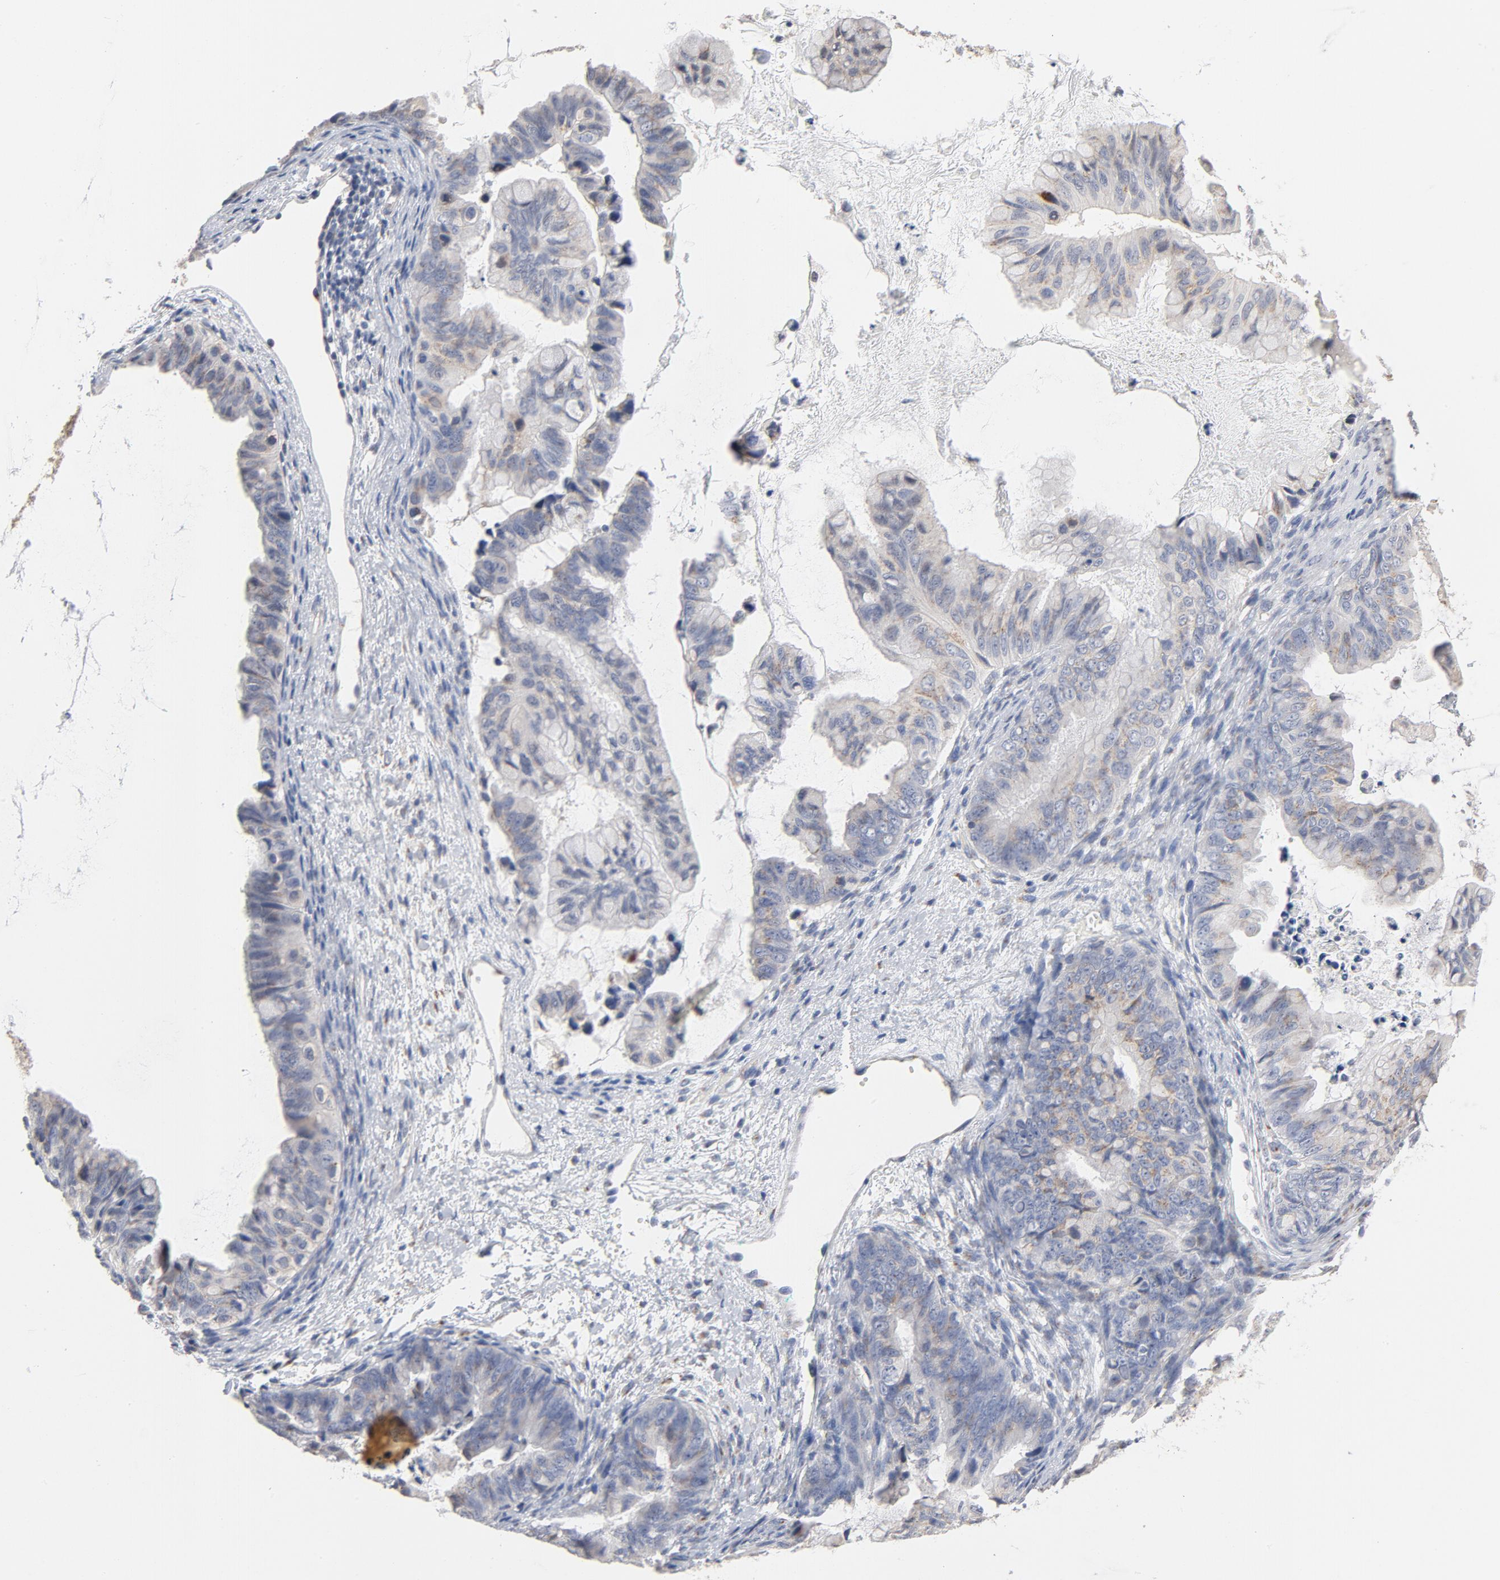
{"staining": {"intensity": "weak", "quantity": "25%-75%", "location": "cytoplasmic/membranous"}, "tissue": "ovarian cancer", "cell_type": "Tumor cells", "image_type": "cancer", "snomed": [{"axis": "morphology", "description": "Cystadenocarcinoma, mucinous, NOS"}, {"axis": "topography", "description": "Ovary"}], "caption": "Immunohistochemistry (IHC) (DAB (3,3'-diaminobenzidine)) staining of ovarian cancer (mucinous cystadenocarcinoma) exhibits weak cytoplasmic/membranous protein positivity in approximately 25%-75% of tumor cells.", "gene": "AK7", "patient": {"sex": "female", "age": 36}}